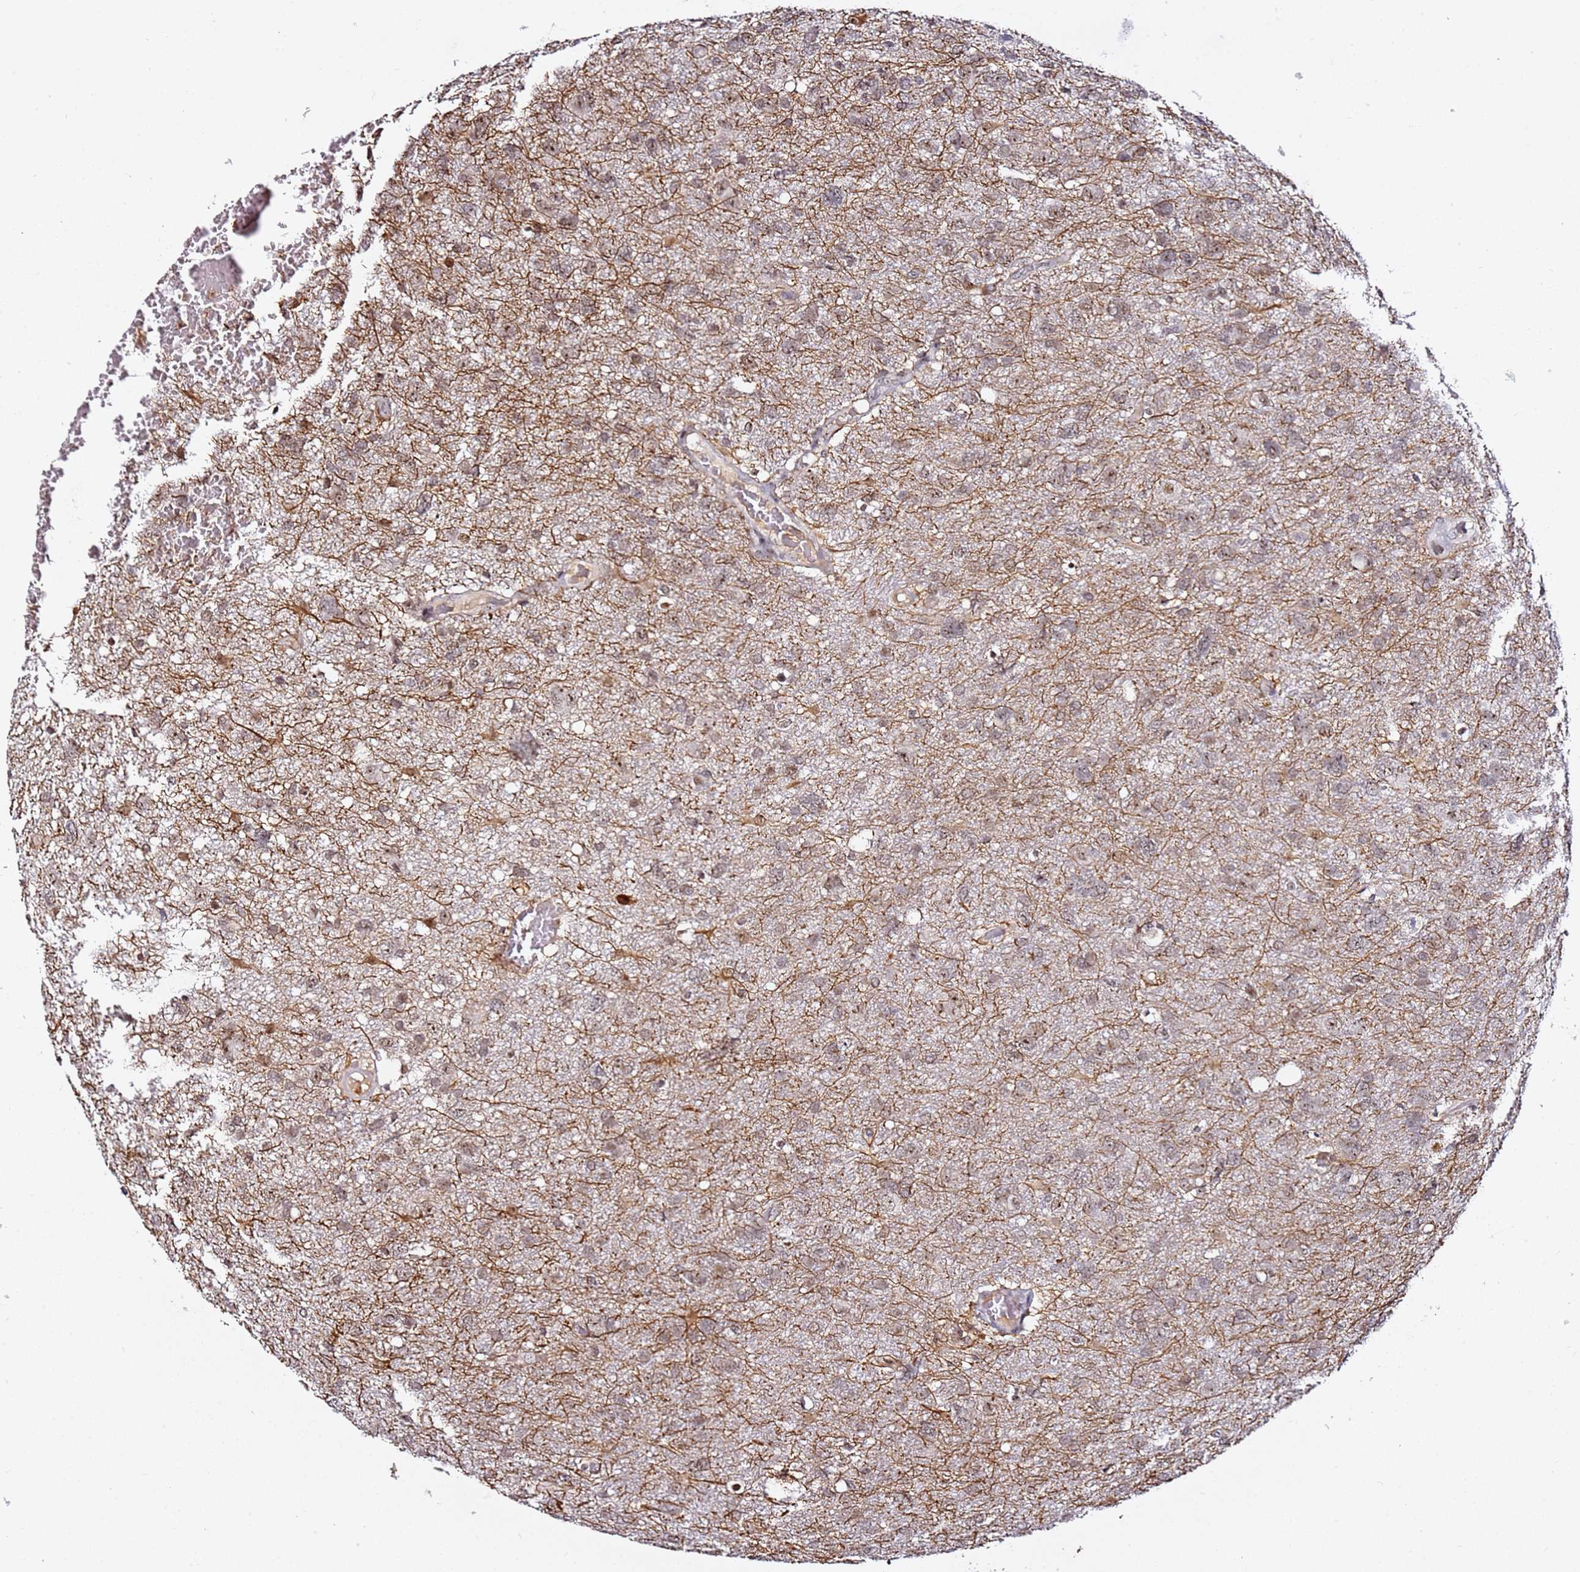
{"staining": {"intensity": "weak", "quantity": ">75%", "location": "nuclear"}, "tissue": "glioma", "cell_type": "Tumor cells", "image_type": "cancer", "snomed": [{"axis": "morphology", "description": "Glioma, malignant, High grade"}, {"axis": "topography", "description": "Brain"}], "caption": "High-magnification brightfield microscopy of glioma stained with DAB (3,3'-diaminobenzidine) (brown) and counterstained with hematoxylin (blue). tumor cells exhibit weak nuclear positivity is present in about>75% of cells. (Brightfield microscopy of DAB IHC at high magnification).", "gene": "FCF1", "patient": {"sex": "male", "age": 61}}